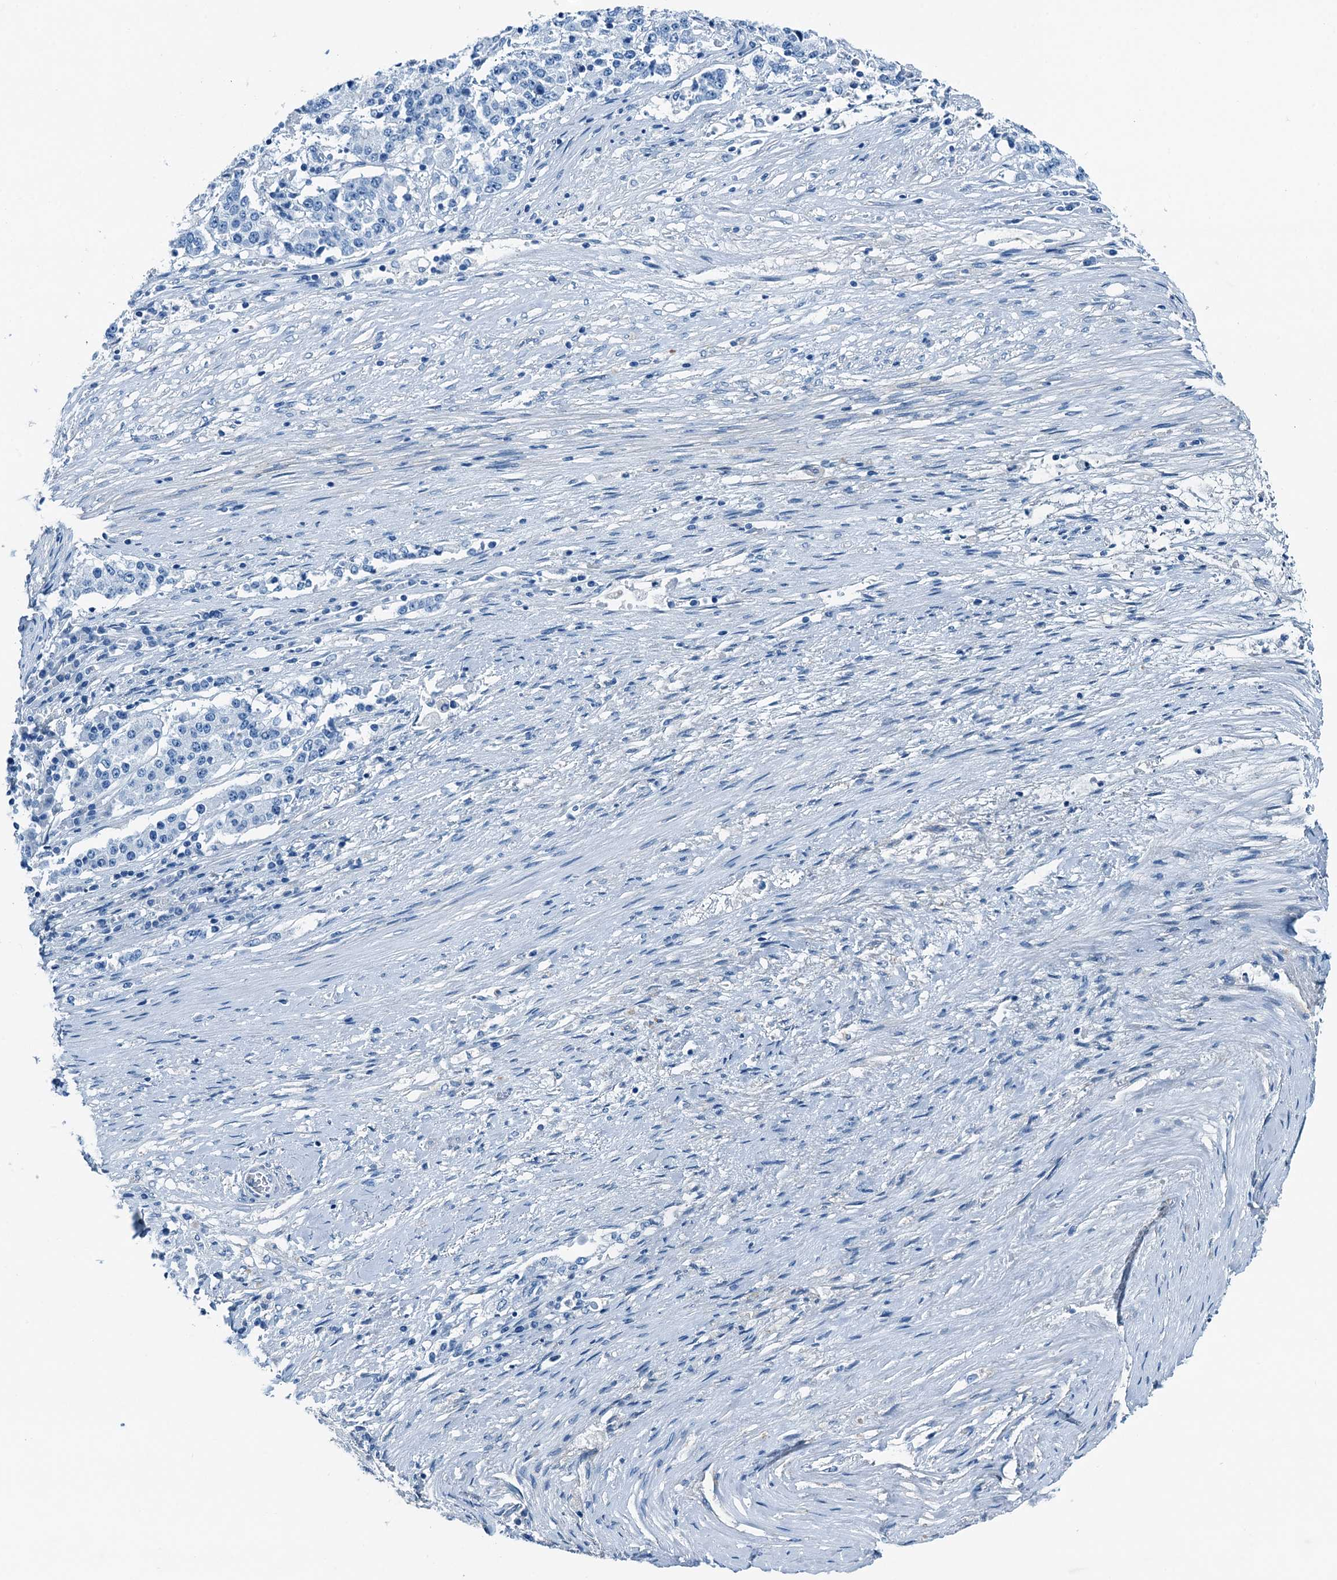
{"staining": {"intensity": "negative", "quantity": "none", "location": "none"}, "tissue": "stomach cancer", "cell_type": "Tumor cells", "image_type": "cancer", "snomed": [{"axis": "morphology", "description": "Adenocarcinoma, NOS"}, {"axis": "topography", "description": "Stomach"}], "caption": "Stomach adenocarcinoma was stained to show a protein in brown. There is no significant positivity in tumor cells.", "gene": "RAB3IL1", "patient": {"sex": "male", "age": 59}}